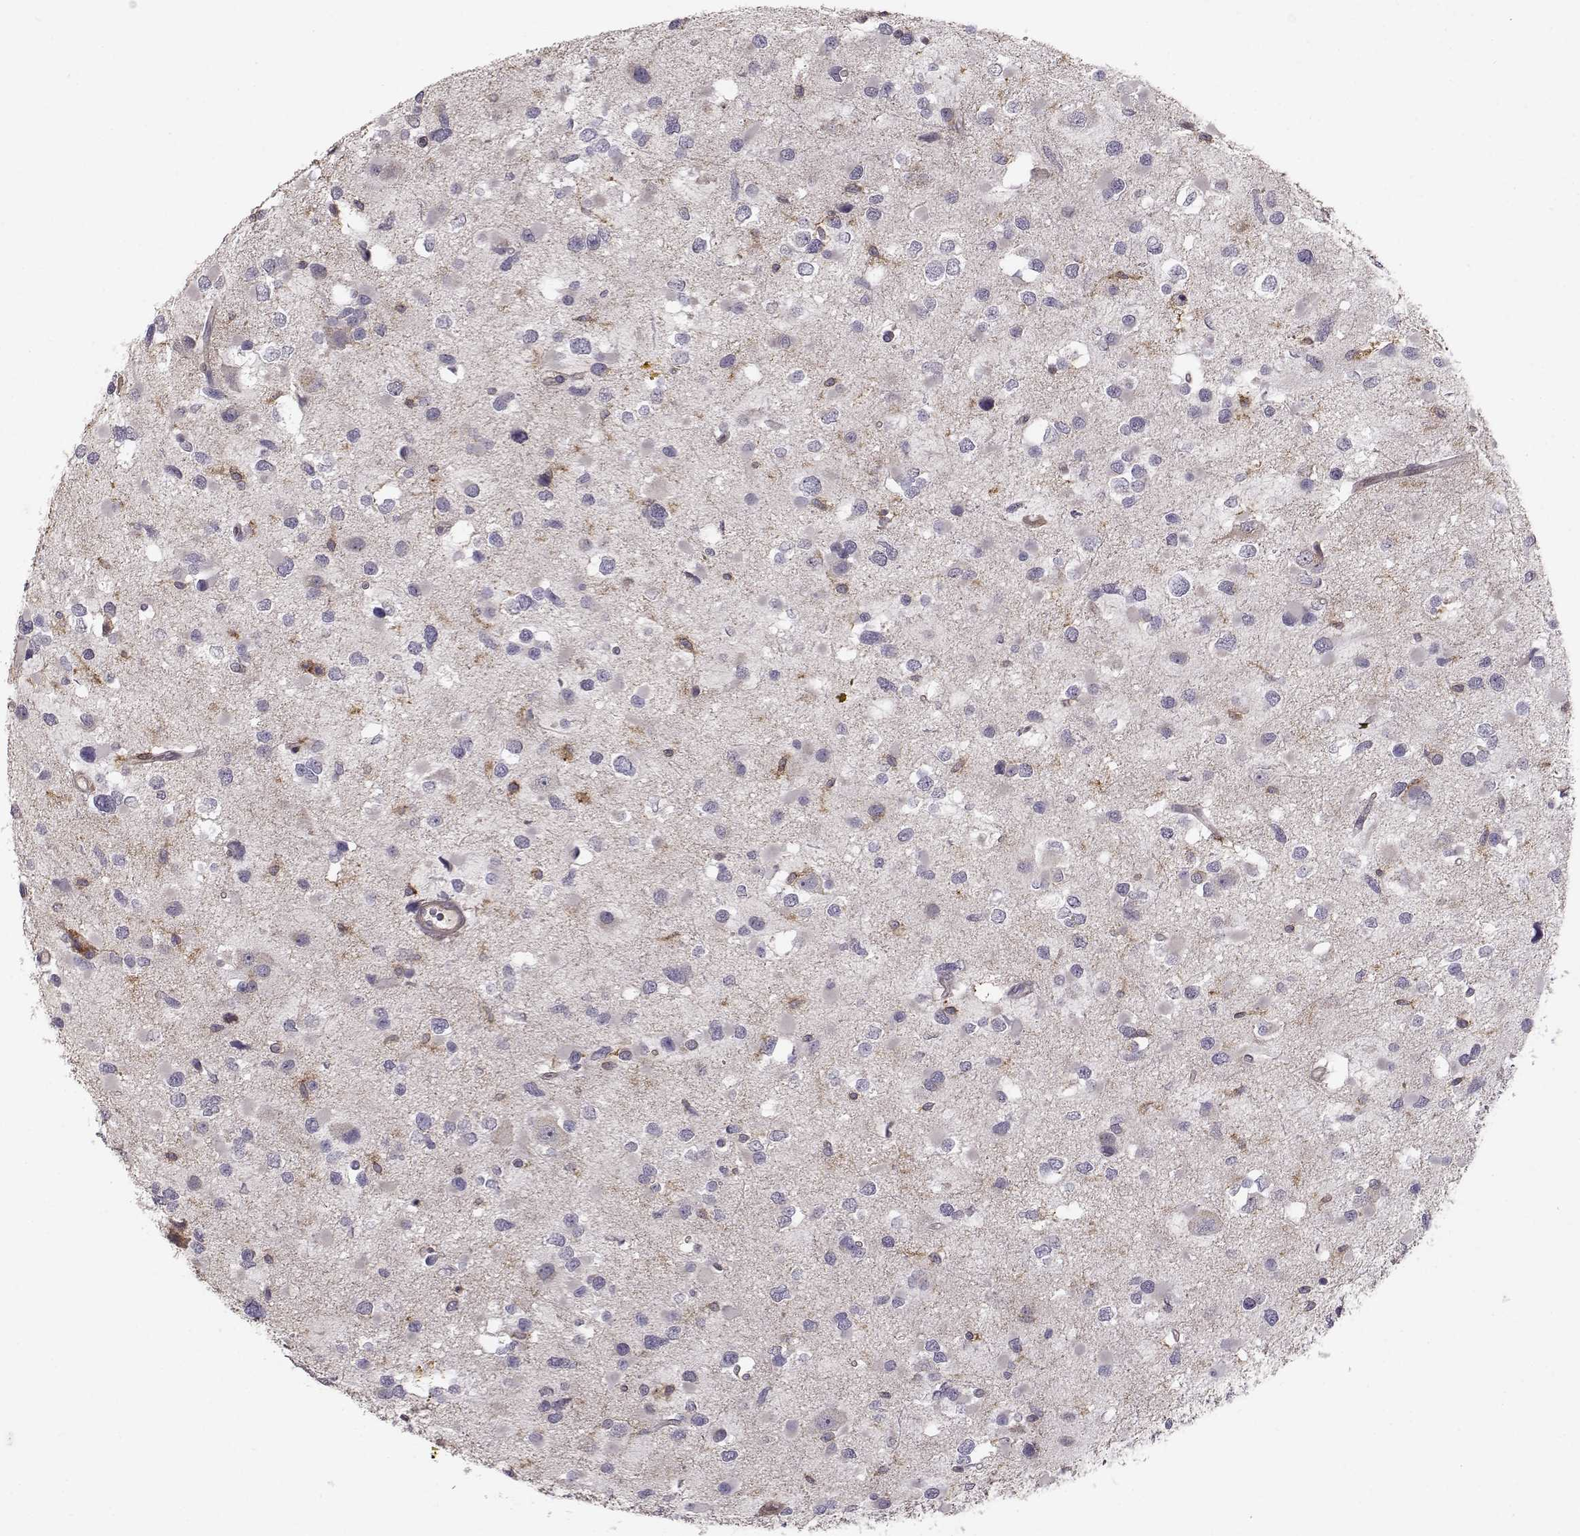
{"staining": {"intensity": "negative", "quantity": "none", "location": "none"}, "tissue": "glioma", "cell_type": "Tumor cells", "image_type": "cancer", "snomed": [{"axis": "morphology", "description": "Glioma, malignant, Low grade"}, {"axis": "topography", "description": "Brain"}], "caption": "An immunohistochemistry histopathology image of glioma is shown. There is no staining in tumor cells of glioma.", "gene": "ENTPD8", "patient": {"sex": "female", "age": 32}}